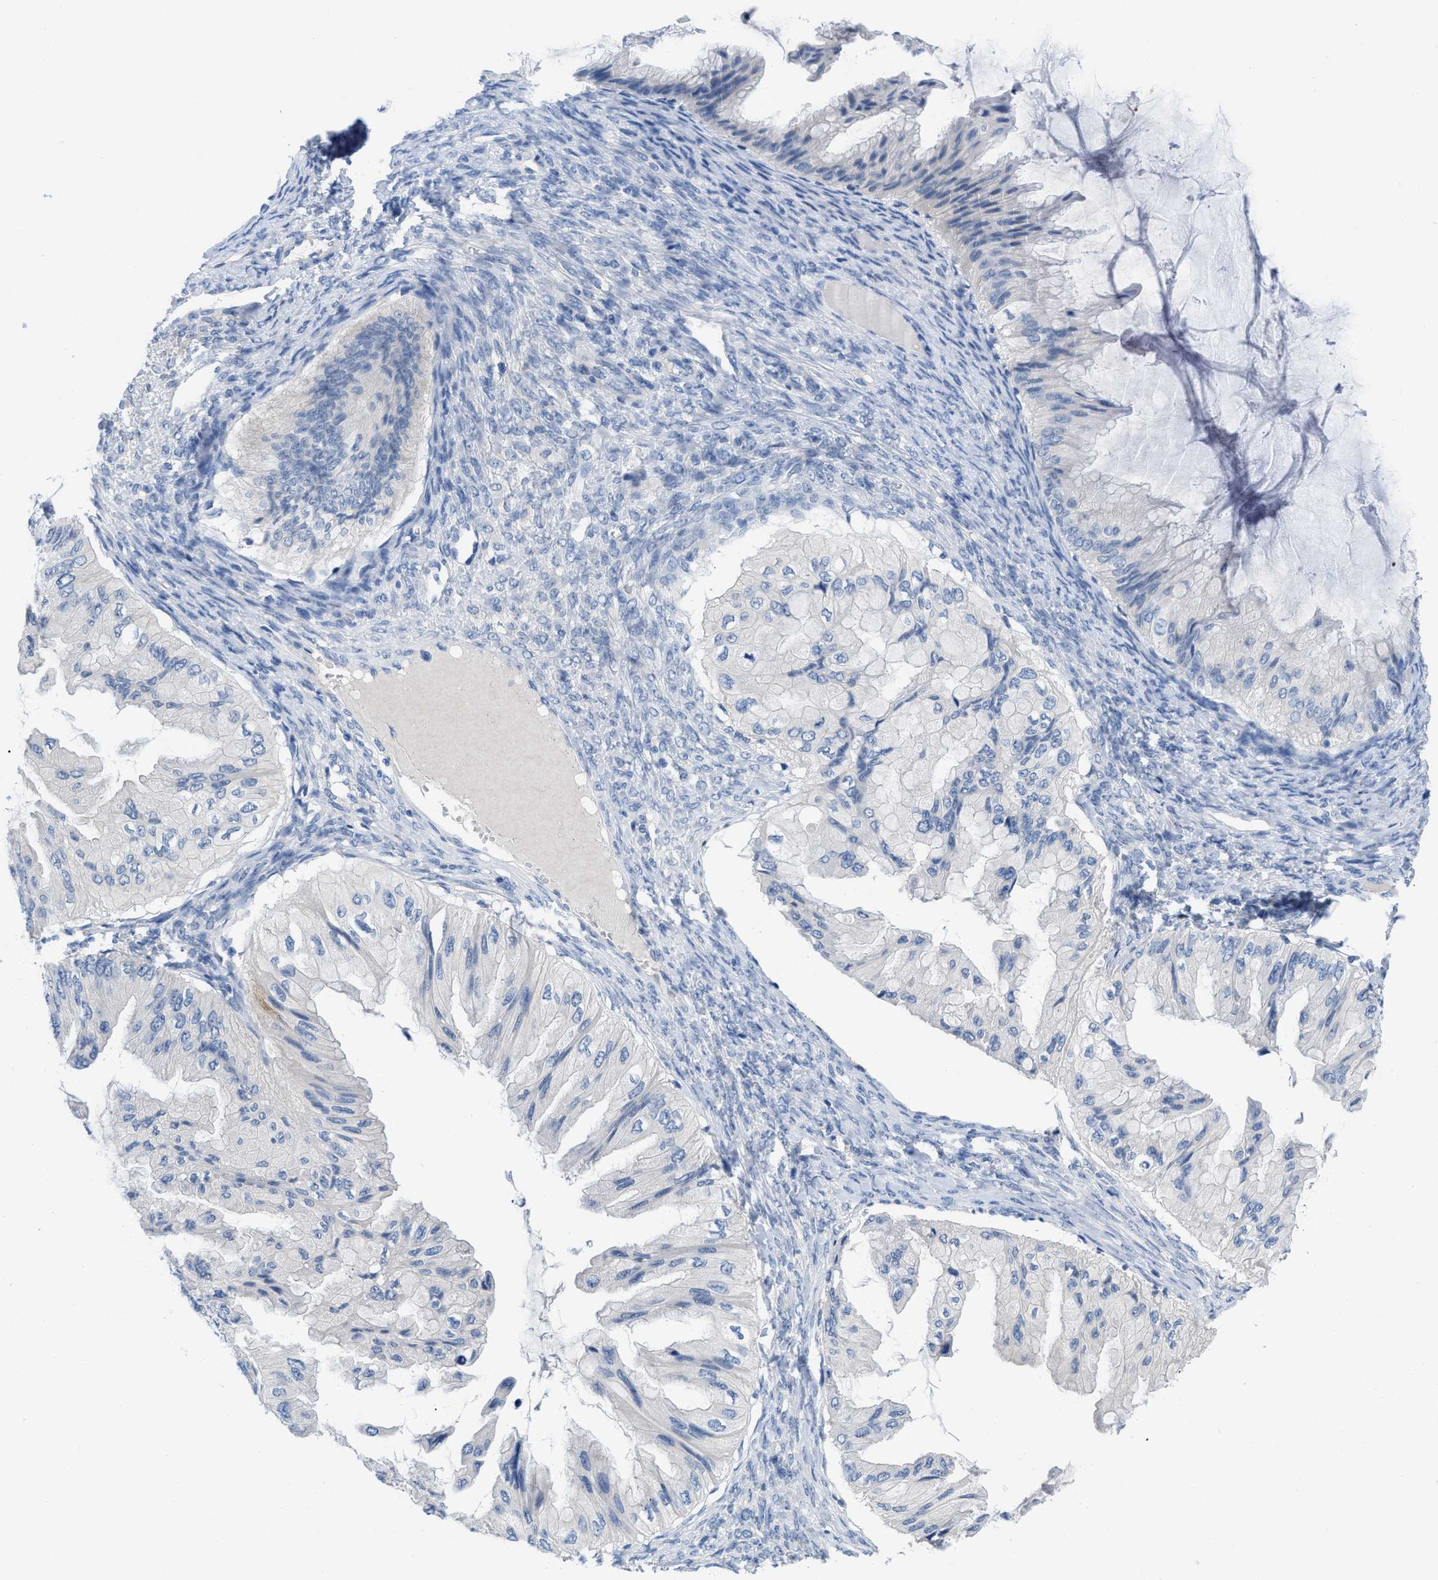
{"staining": {"intensity": "negative", "quantity": "none", "location": "none"}, "tissue": "ovarian cancer", "cell_type": "Tumor cells", "image_type": "cancer", "snomed": [{"axis": "morphology", "description": "Cystadenocarcinoma, mucinous, NOS"}, {"axis": "topography", "description": "Ovary"}], "caption": "There is no significant positivity in tumor cells of ovarian cancer. Brightfield microscopy of immunohistochemistry (IHC) stained with DAB (3,3'-diaminobenzidine) (brown) and hematoxylin (blue), captured at high magnification.", "gene": "PYY", "patient": {"sex": "female", "age": 61}}